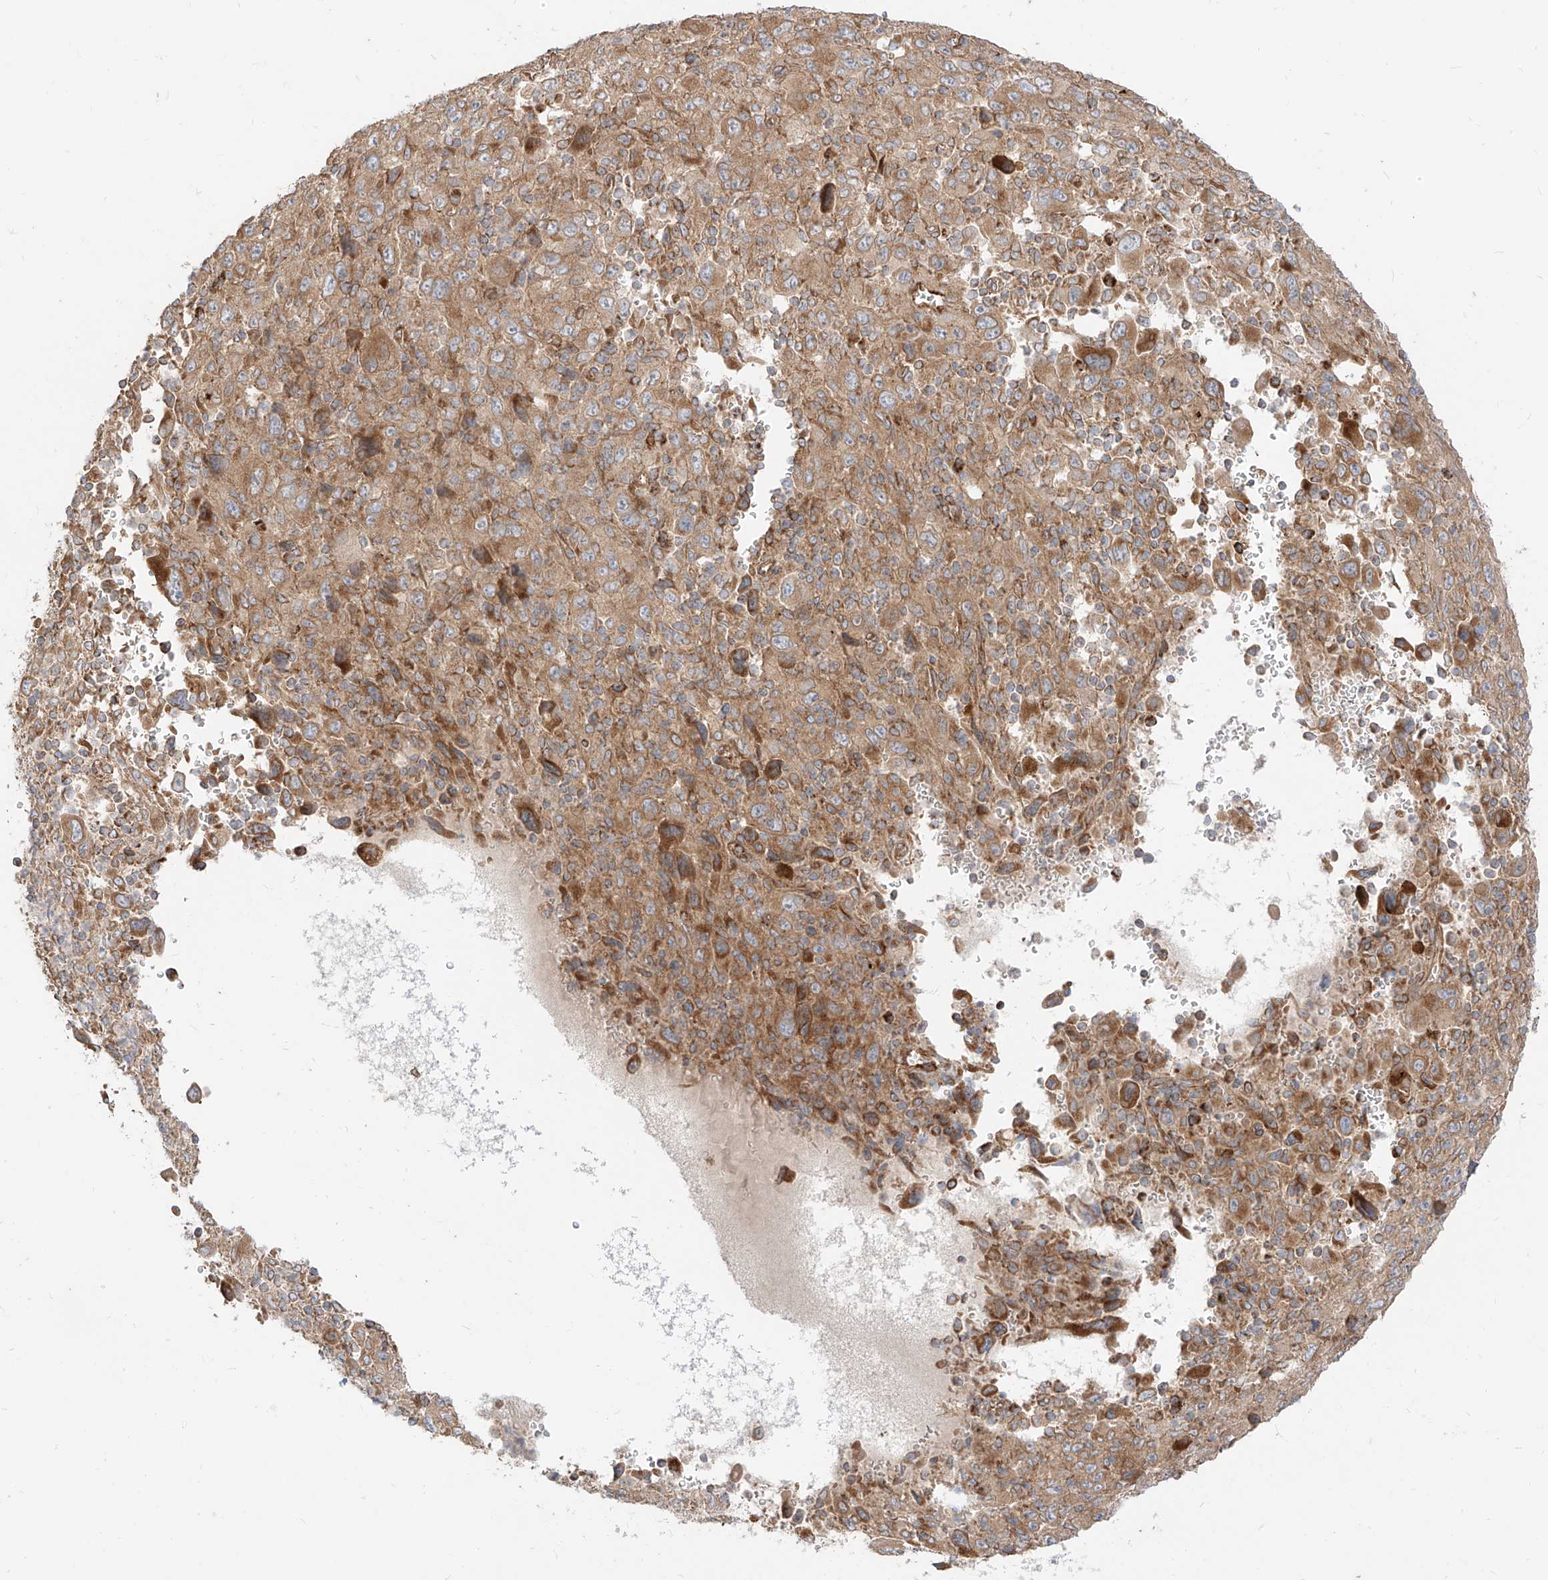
{"staining": {"intensity": "moderate", "quantity": "25%-75%", "location": "cytoplasmic/membranous"}, "tissue": "melanoma", "cell_type": "Tumor cells", "image_type": "cancer", "snomed": [{"axis": "morphology", "description": "Malignant melanoma, Metastatic site"}, {"axis": "topography", "description": "Skin"}], "caption": "The immunohistochemical stain shows moderate cytoplasmic/membranous positivity in tumor cells of malignant melanoma (metastatic site) tissue. Nuclei are stained in blue.", "gene": "PLCL1", "patient": {"sex": "female", "age": 56}}